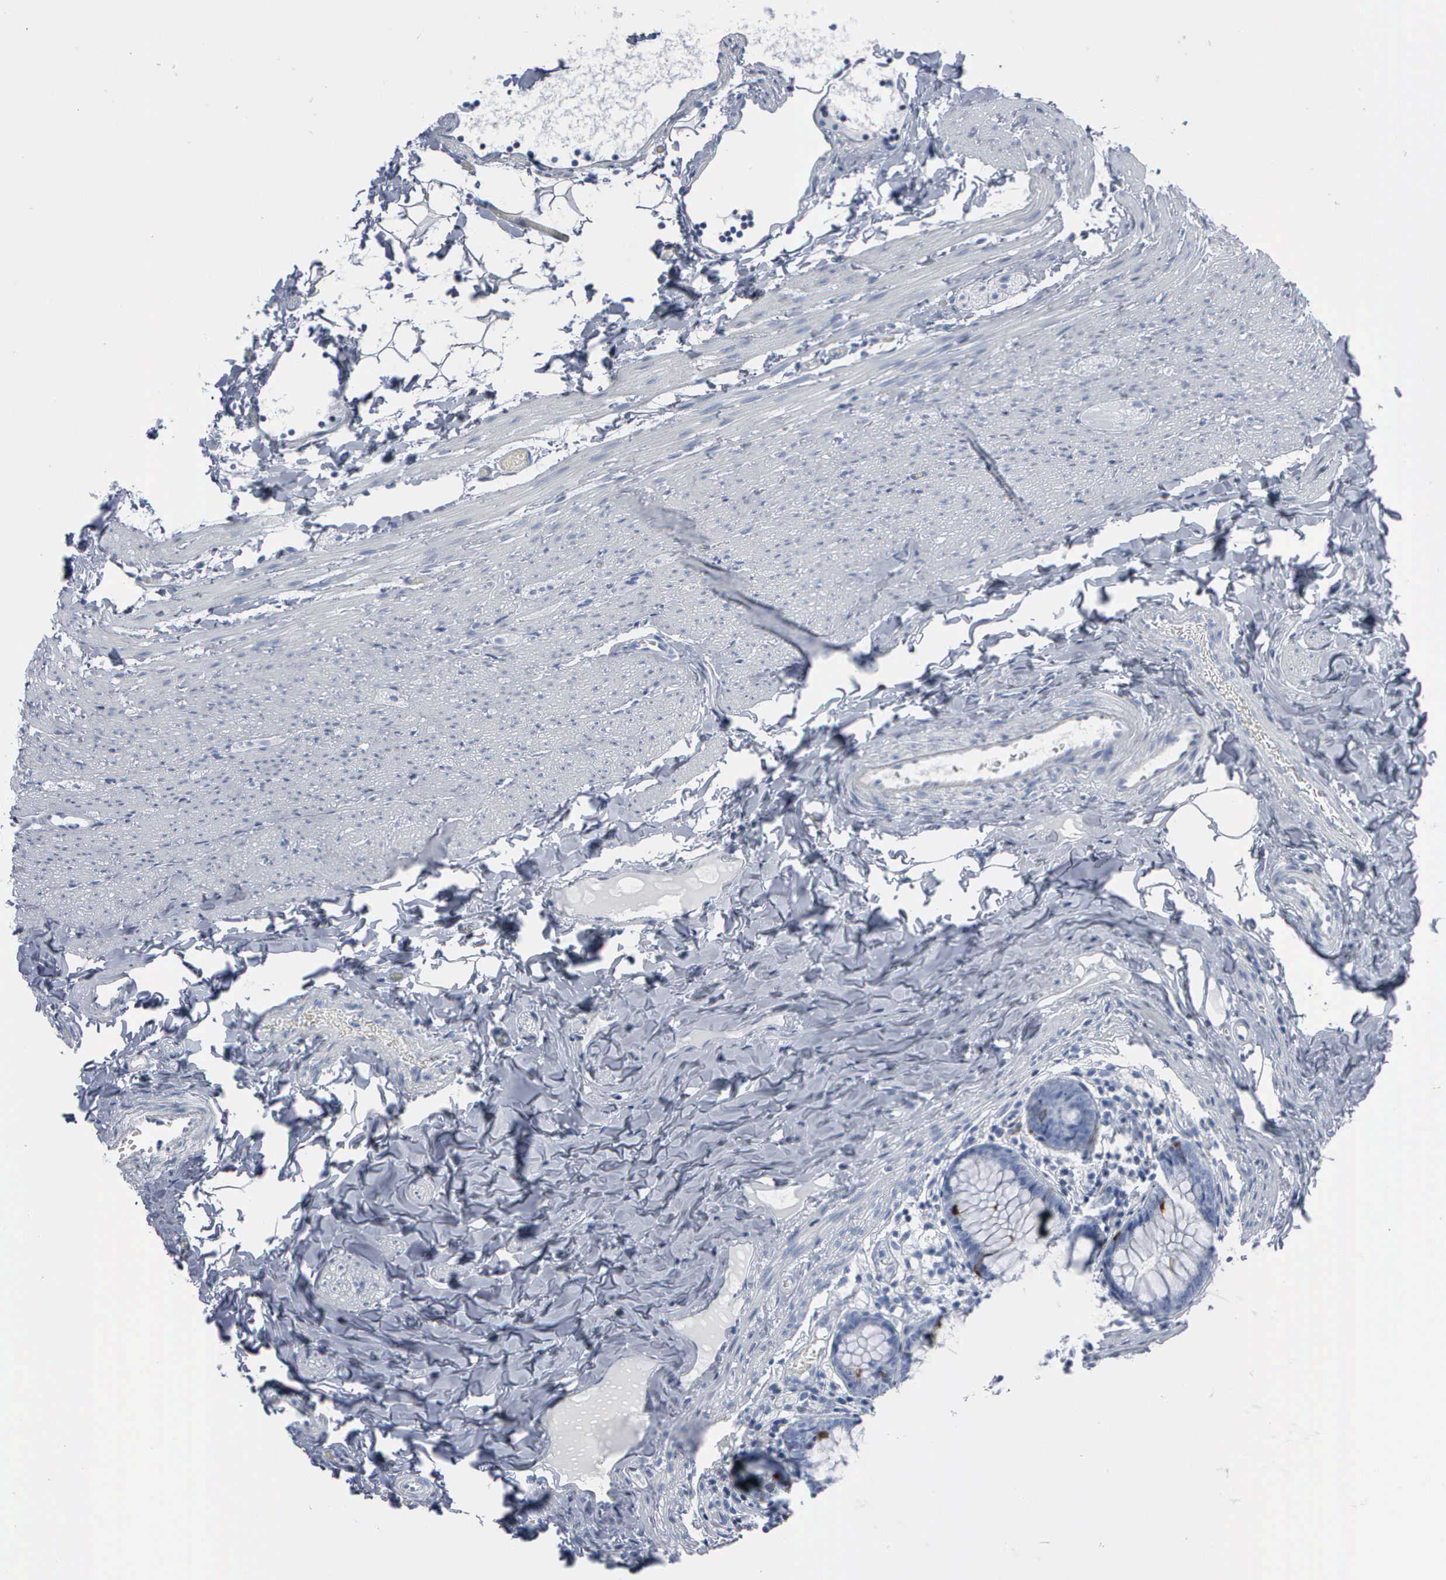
{"staining": {"intensity": "moderate", "quantity": "<25%", "location": "cytoplasmic/membranous,nuclear"}, "tissue": "appendix", "cell_type": "Glandular cells", "image_type": "normal", "snomed": [{"axis": "morphology", "description": "Normal tissue, NOS"}, {"axis": "topography", "description": "Appendix"}], "caption": "Glandular cells demonstrate low levels of moderate cytoplasmic/membranous,nuclear positivity in approximately <25% of cells in unremarkable human appendix.", "gene": "CCNB1", "patient": {"sex": "male", "age": 7}}